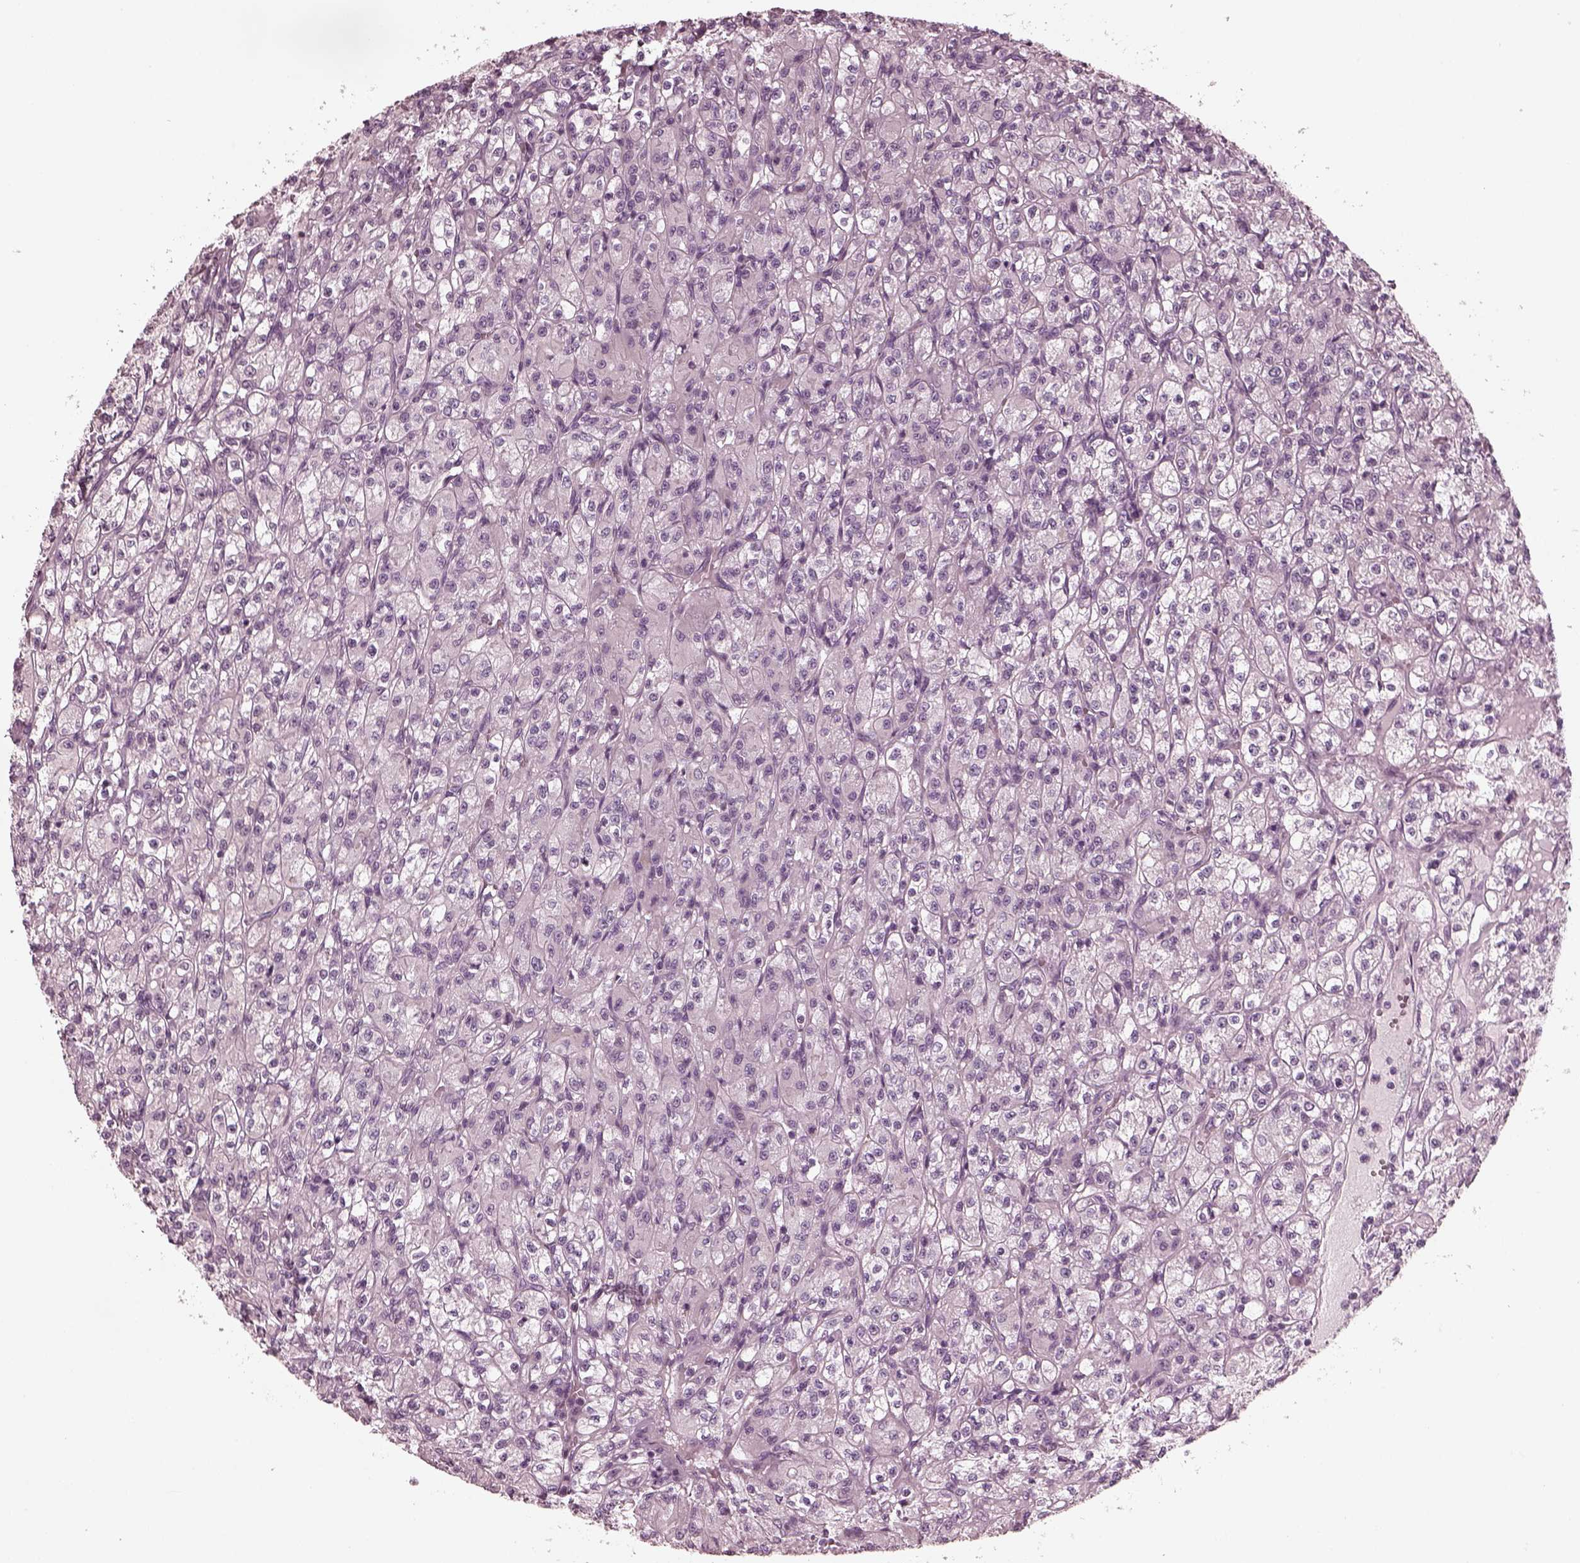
{"staining": {"intensity": "negative", "quantity": "none", "location": "none"}, "tissue": "renal cancer", "cell_type": "Tumor cells", "image_type": "cancer", "snomed": [{"axis": "morphology", "description": "Adenocarcinoma, NOS"}, {"axis": "topography", "description": "Kidney"}], "caption": "Human renal adenocarcinoma stained for a protein using IHC demonstrates no staining in tumor cells.", "gene": "KIF6", "patient": {"sex": "female", "age": 70}}